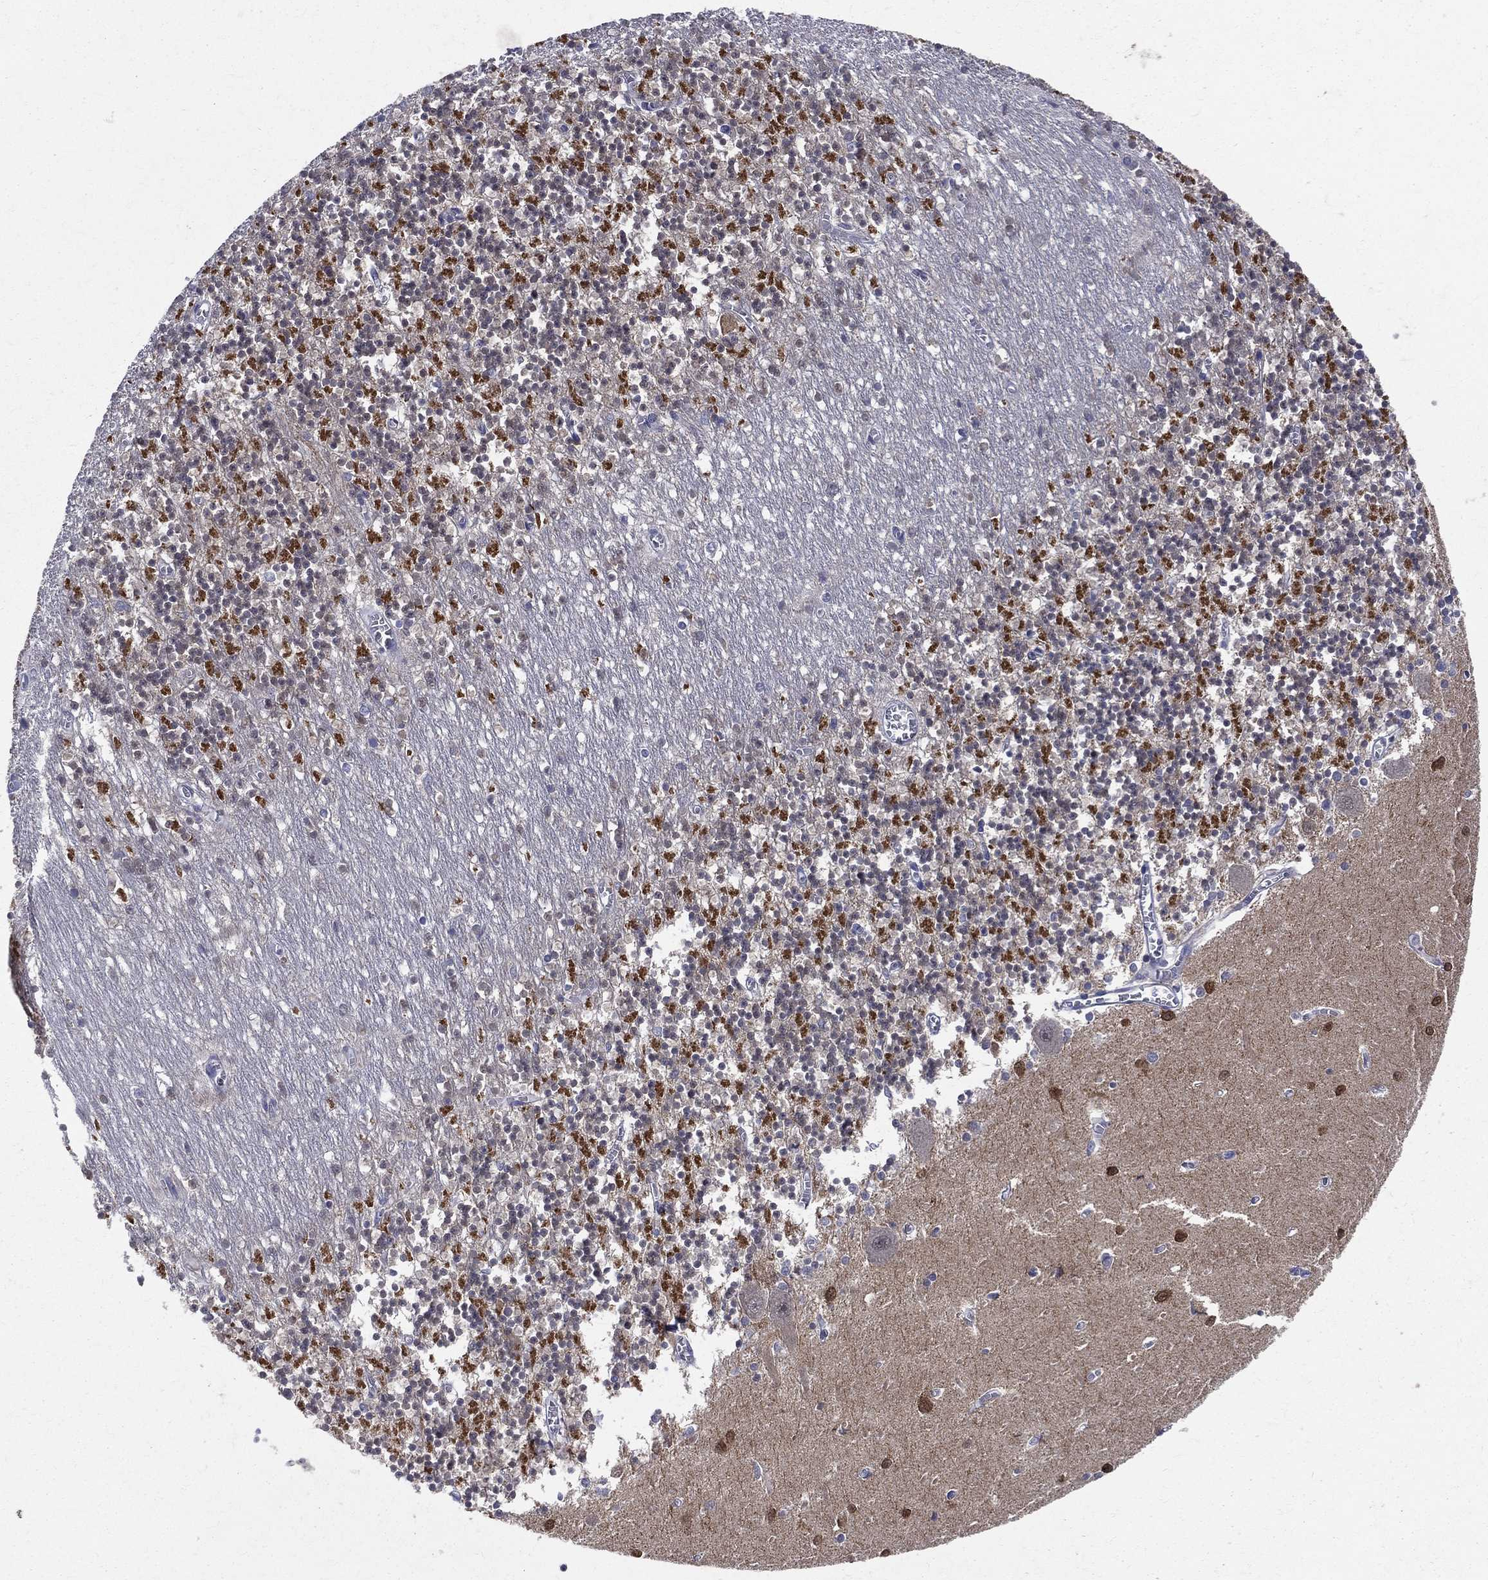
{"staining": {"intensity": "strong", "quantity": "<25%", "location": "cytoplasmic/membranous,nuclear"}, "tissue": "cerebellum", "cell_type": "Cells in granular layer", "image_type": "normal", "snomed": [{"axis": "morphology", "description": "Normal tissue, NOS"}, {"axis": "topography", "description": "Cerebellum"}], "caption": "IHC of benign cerebellum demonstrates medium levels of strong cytoplasmic/membranous,nuclear expression in approximately <25% of cells in granular layer.", "gene": "DLG4", "patient": {"sex": "female", "age": 64}}